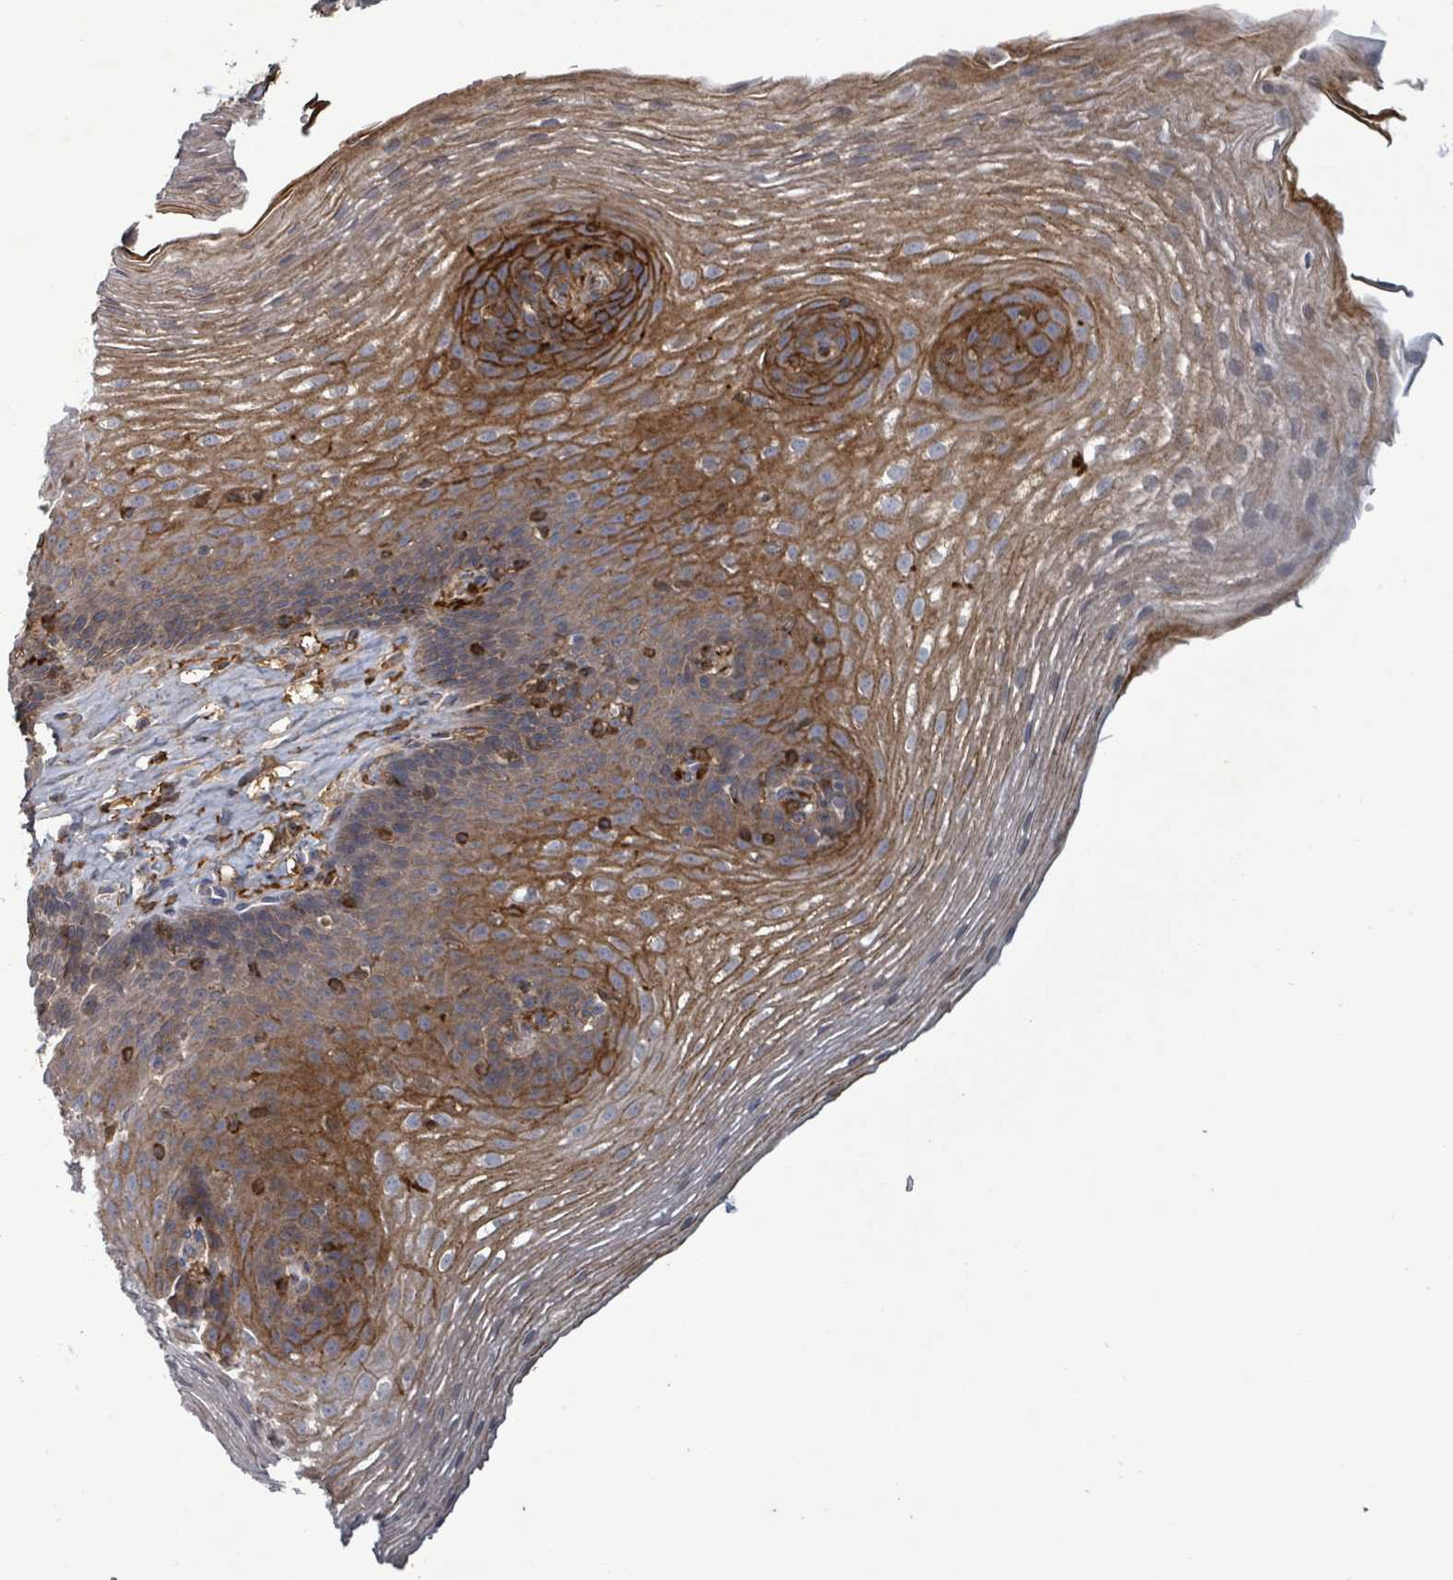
{"staining": {"intensity": "moderate", "quantity": ">75%", "location": "cytoplasmic/membranous"}, "tissue": "esophagus", "cell_type": "Squamous epithelial cells", "image_type": "normal", "snomed": [{"axis": "morphology", "description": "Normal tissue, NOS"}, {"axis": "topography", "description": "Esophagus"}], "caption": "An IHC histopathology image of normal tissue is shown. Protein staining in brown shows moderate cytoplasmic/membranous positivity in esophagus within squamous epithelial cells. The protein is shown in brown color, while the nuclei are stained blue.", "gene": "GRM8", "patient": {"sex": "female", "age": 66}}